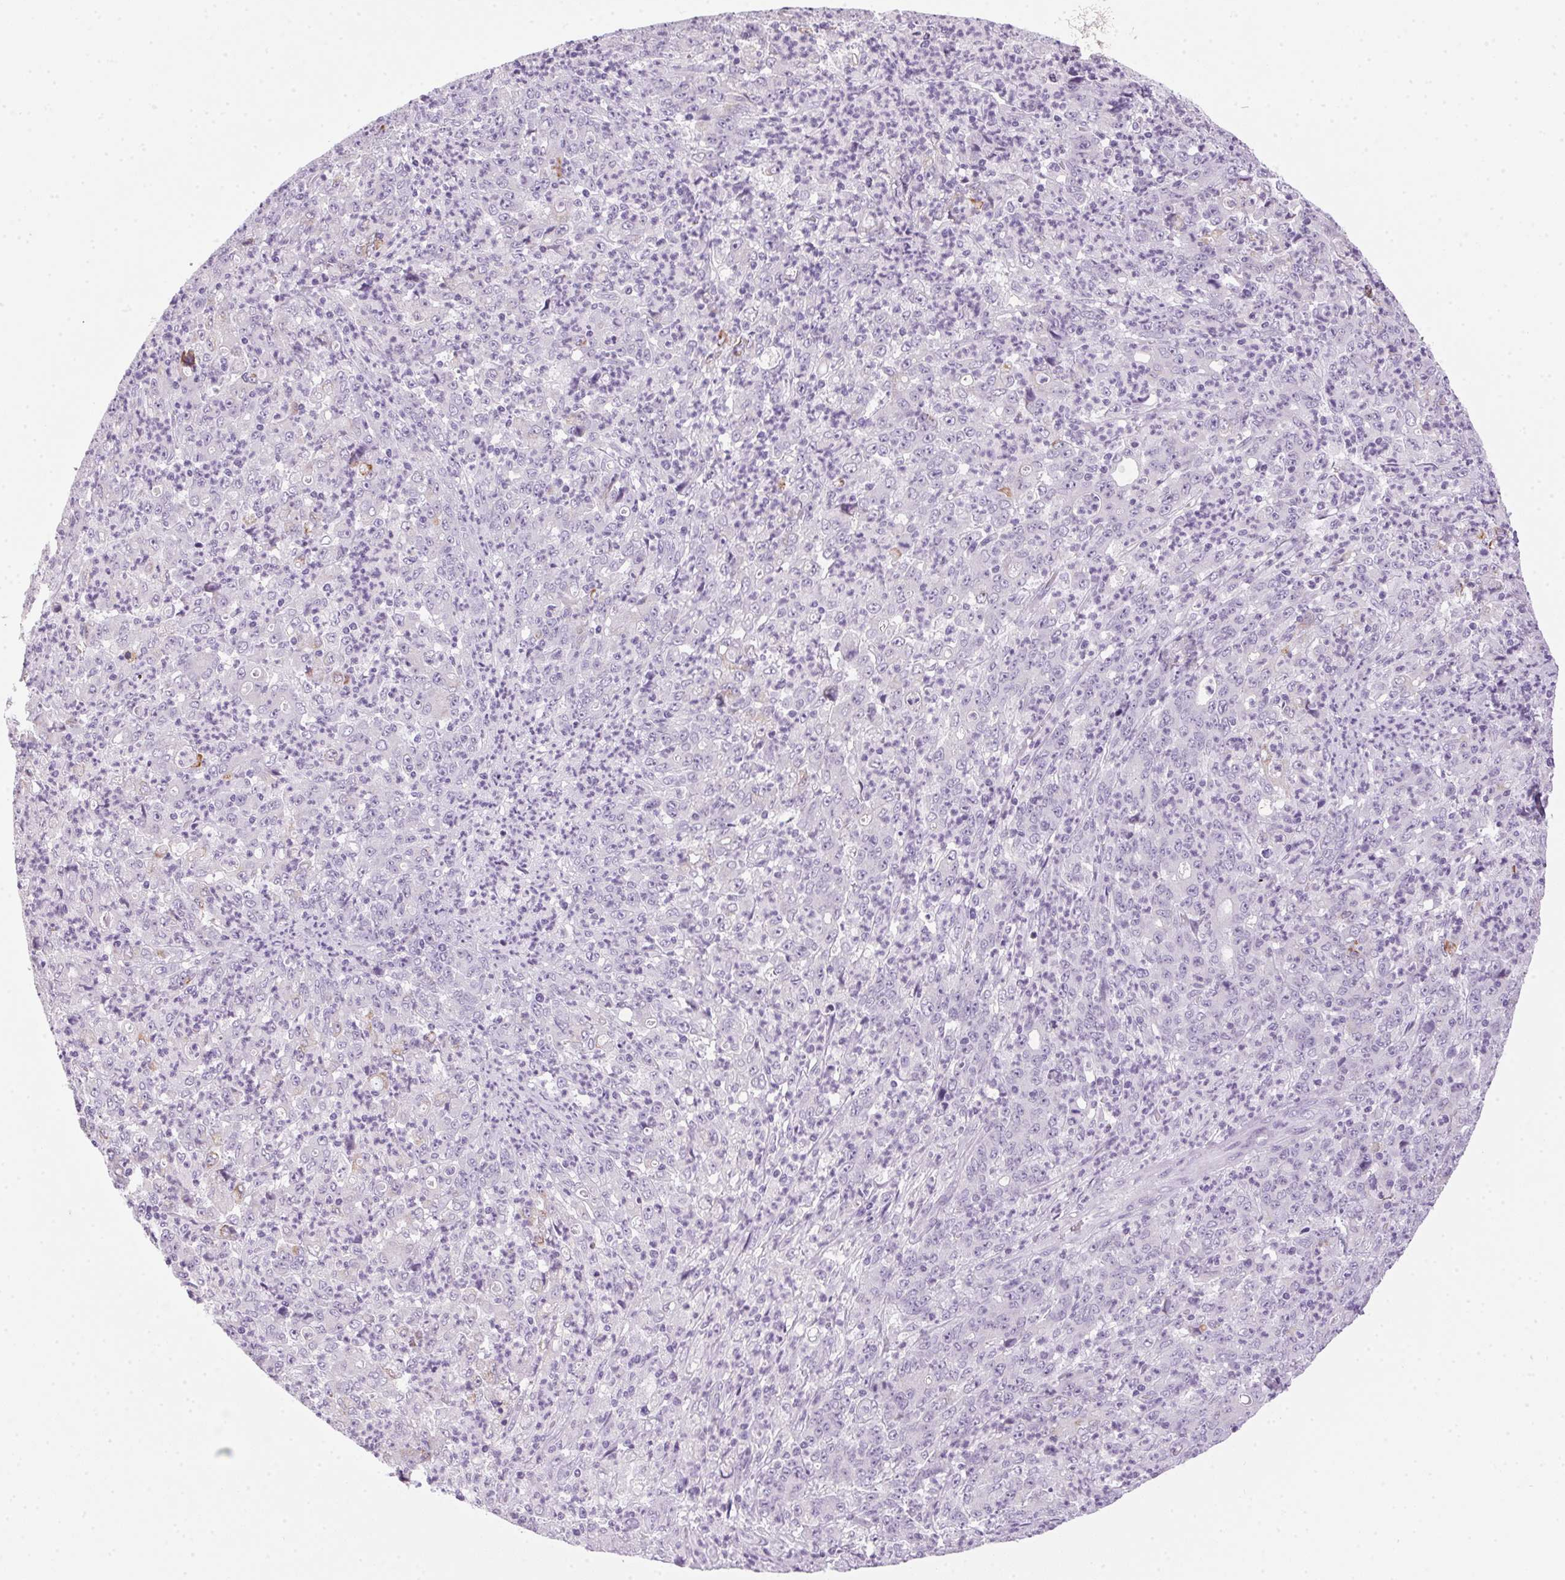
{"staining": {"intensity": "negative", "quantity": "none", "location": "none"}, "tissue": "stomach cancer", "cell_type": "Tumor cells", "image_type": "cancer", "snomed": [{"axis": "morphology", "description": "Adenocarcinoma, NOS"}, {"axis": "topography", "description": "Stomach, lower"}], "caption": "Tumor cells show no significant expression in stomach cancer. Nuclei are stained in blue.", "gene": "POPDC2", "patient": {"sex": "female", "age": 71}}